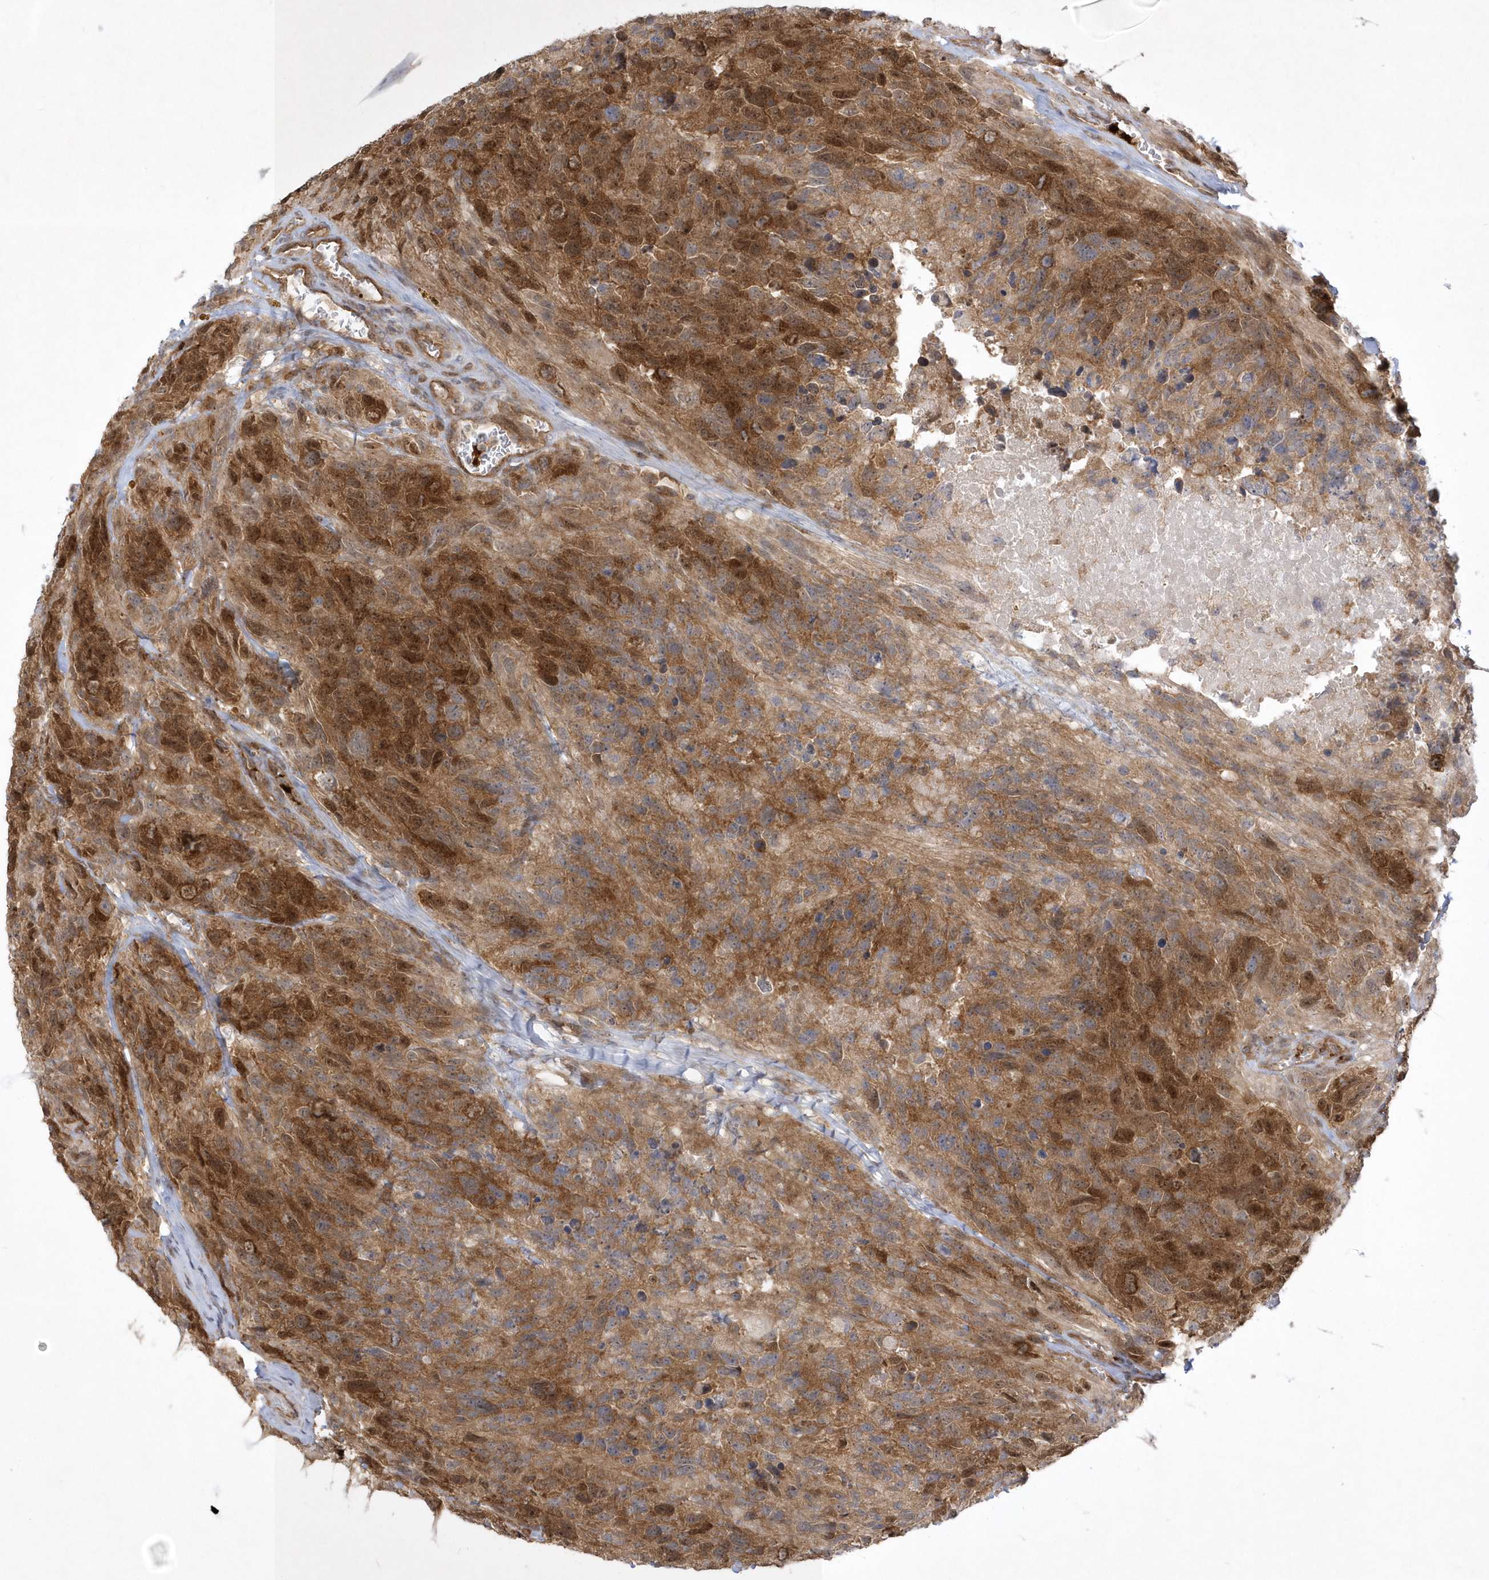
{"staining": {"intensity": "moderate", "quantity": ">75%", "location": "cytoplasmic/membranous,nuclear"}, "tissue": "glioma", "cell_type": "Tumor cells", "image_type": "cancer", "snomed": [{"axis": "morphology", "description": "Glioma, malignant, High grade"}, {"axis": "topography", "description": "Brain"}], "caption": "High-power microscopy captured an IHC photomicrograph of glioma, revealing moderate cytoplasmic/membranous and nuclear staining in approximately >75% of tumor cells.", "gene": "NAF1", "patient": {"sex": "male", "age": 69}}